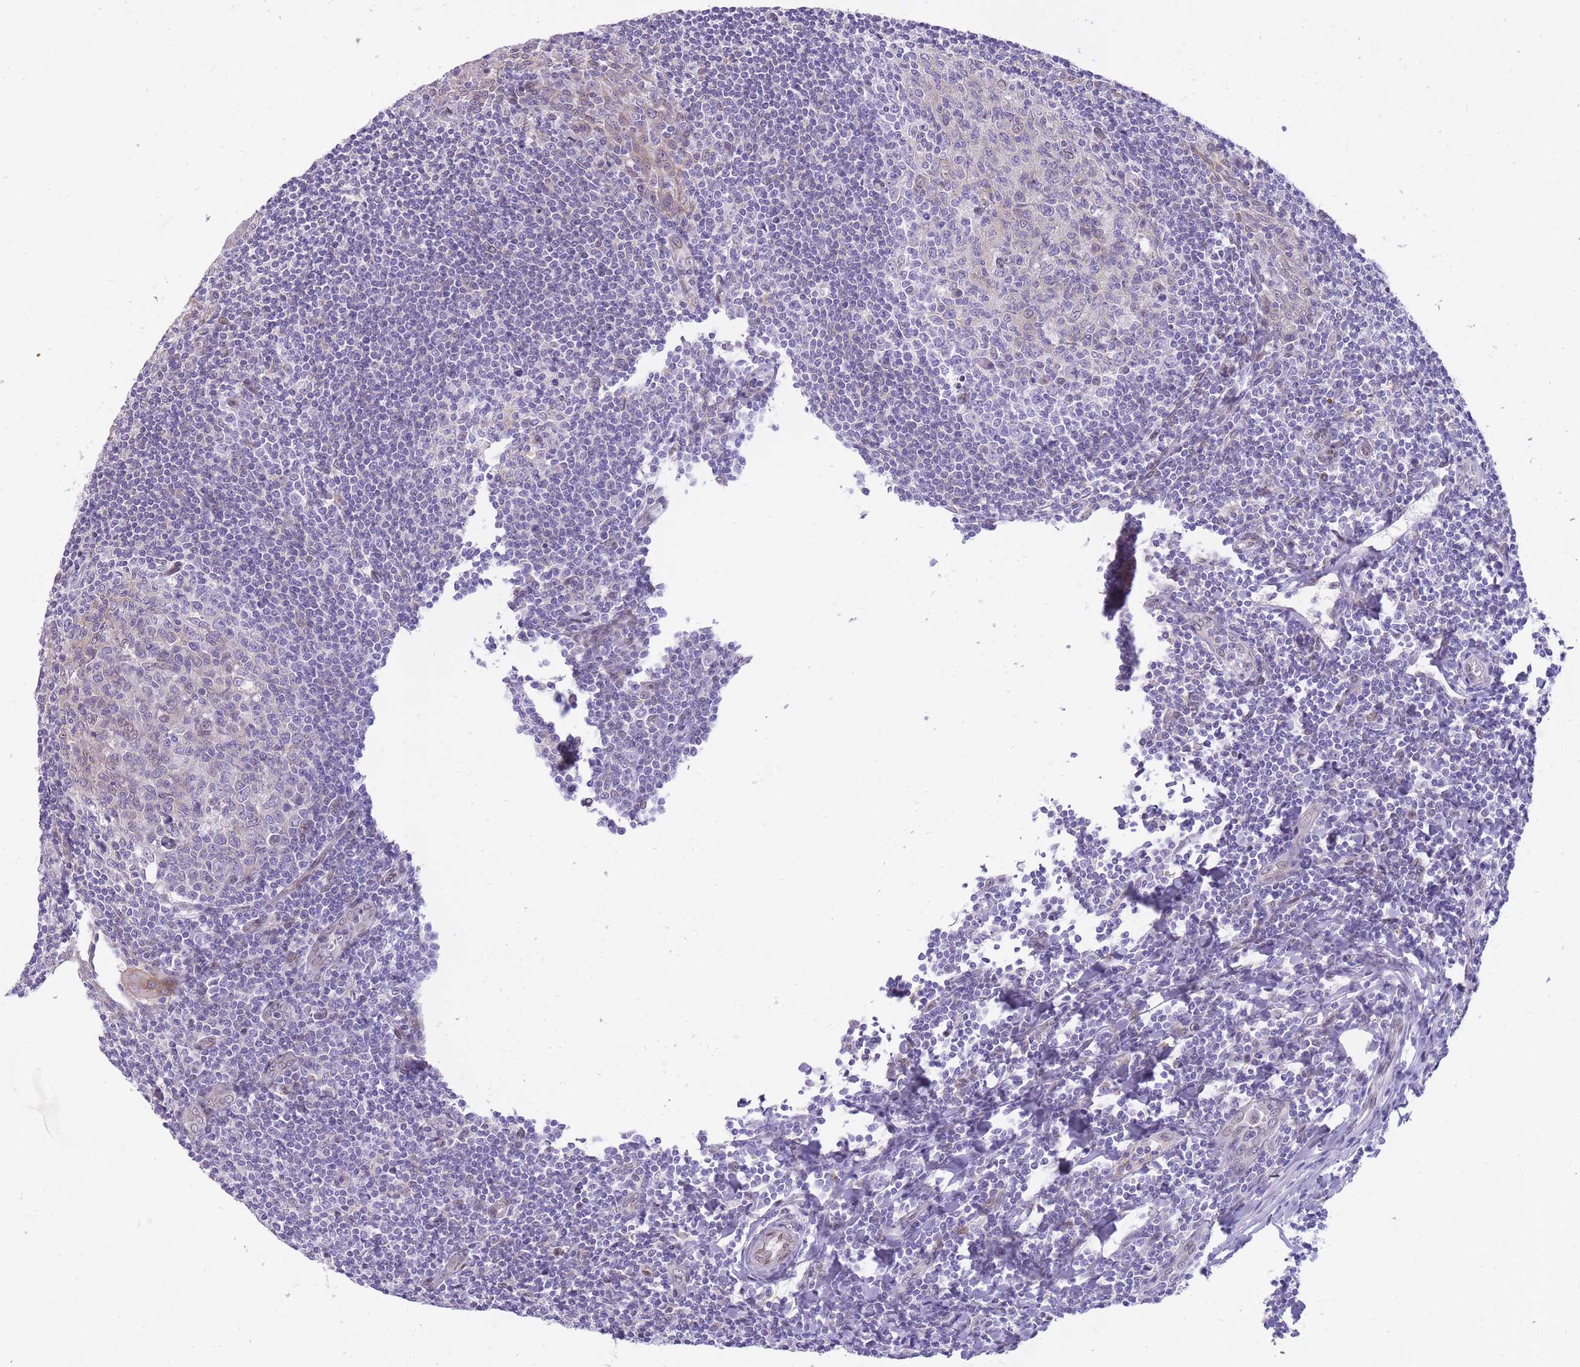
{"staining": {"intensity": "moderate", "quantity": "<25%", "location": "nuclear"}, "tissue": "tonsil", "cell_type": "Germinal center cells", "image_type": "normal", "snomed": [{"axis": "morphology", "description": "Normal tissue, NOS"}, {"axis": "topography", "description": "Tonsil"}], "caption": "IHC (DAB) staining of unremarkable tonsil shows moderate nuclear protein positivity in approximately <25% of germinal center cells.", "gene": "HOOK2", "patient": {"sex": "male", "age": 27}}